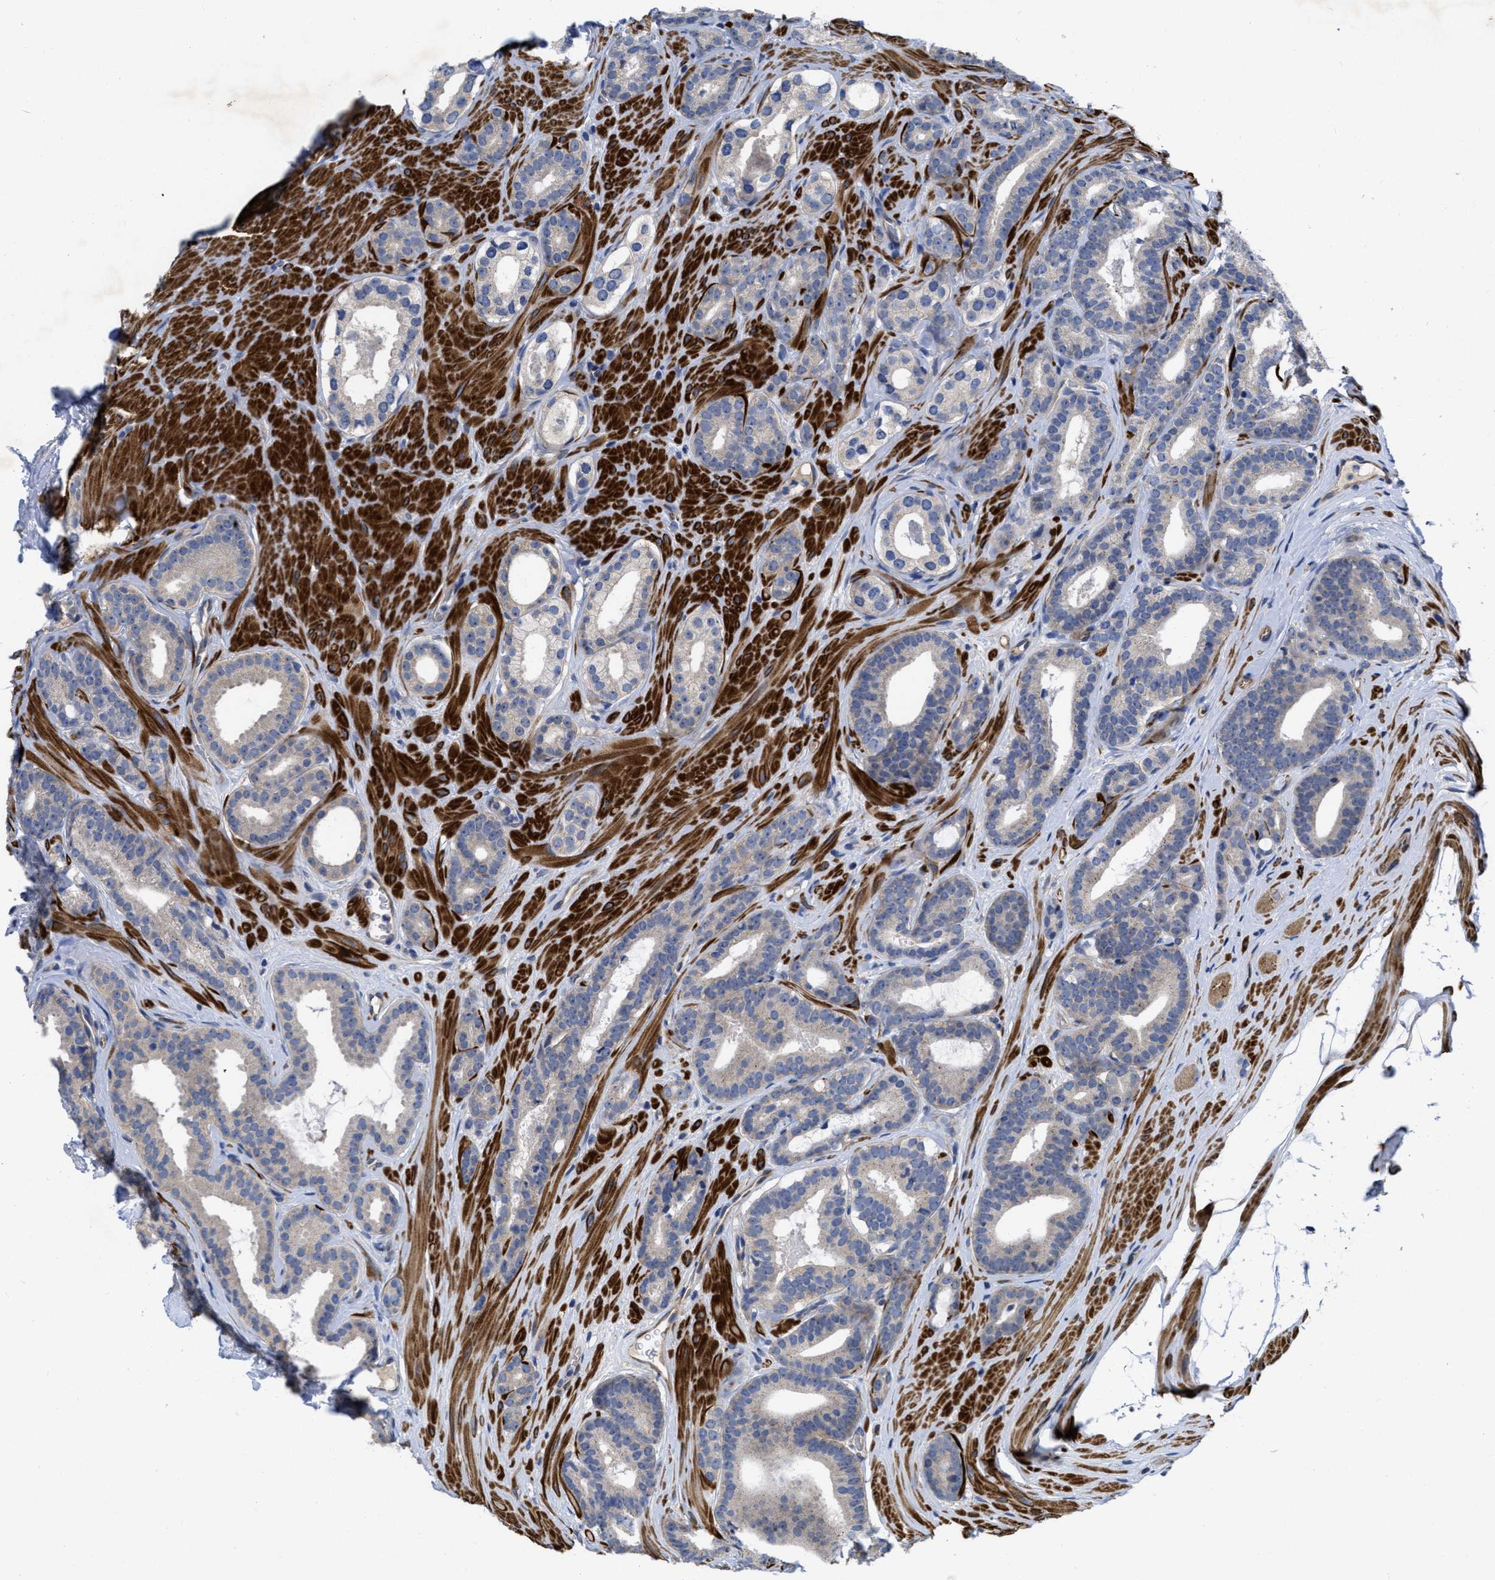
{"staining": {"intensity": "negative", "quantity": "none", "location": "none"}, "tissue": "prostate cancer", "cell_type": "Tumor cells", "image_type": "cancer", "snomed": [{"axis": "morphology", "description": "Adenocarcinoma, High grade"}, {"axis": "topography", "description": "Prostate"}], "caption": "Tumor cells are negative for brown protein staining in high-grade adenocarcinoma (prostate). Nuclei are stained in blue.", "gene": "ARHGEF26", "patient": {"sex": "male", "age": 60}}